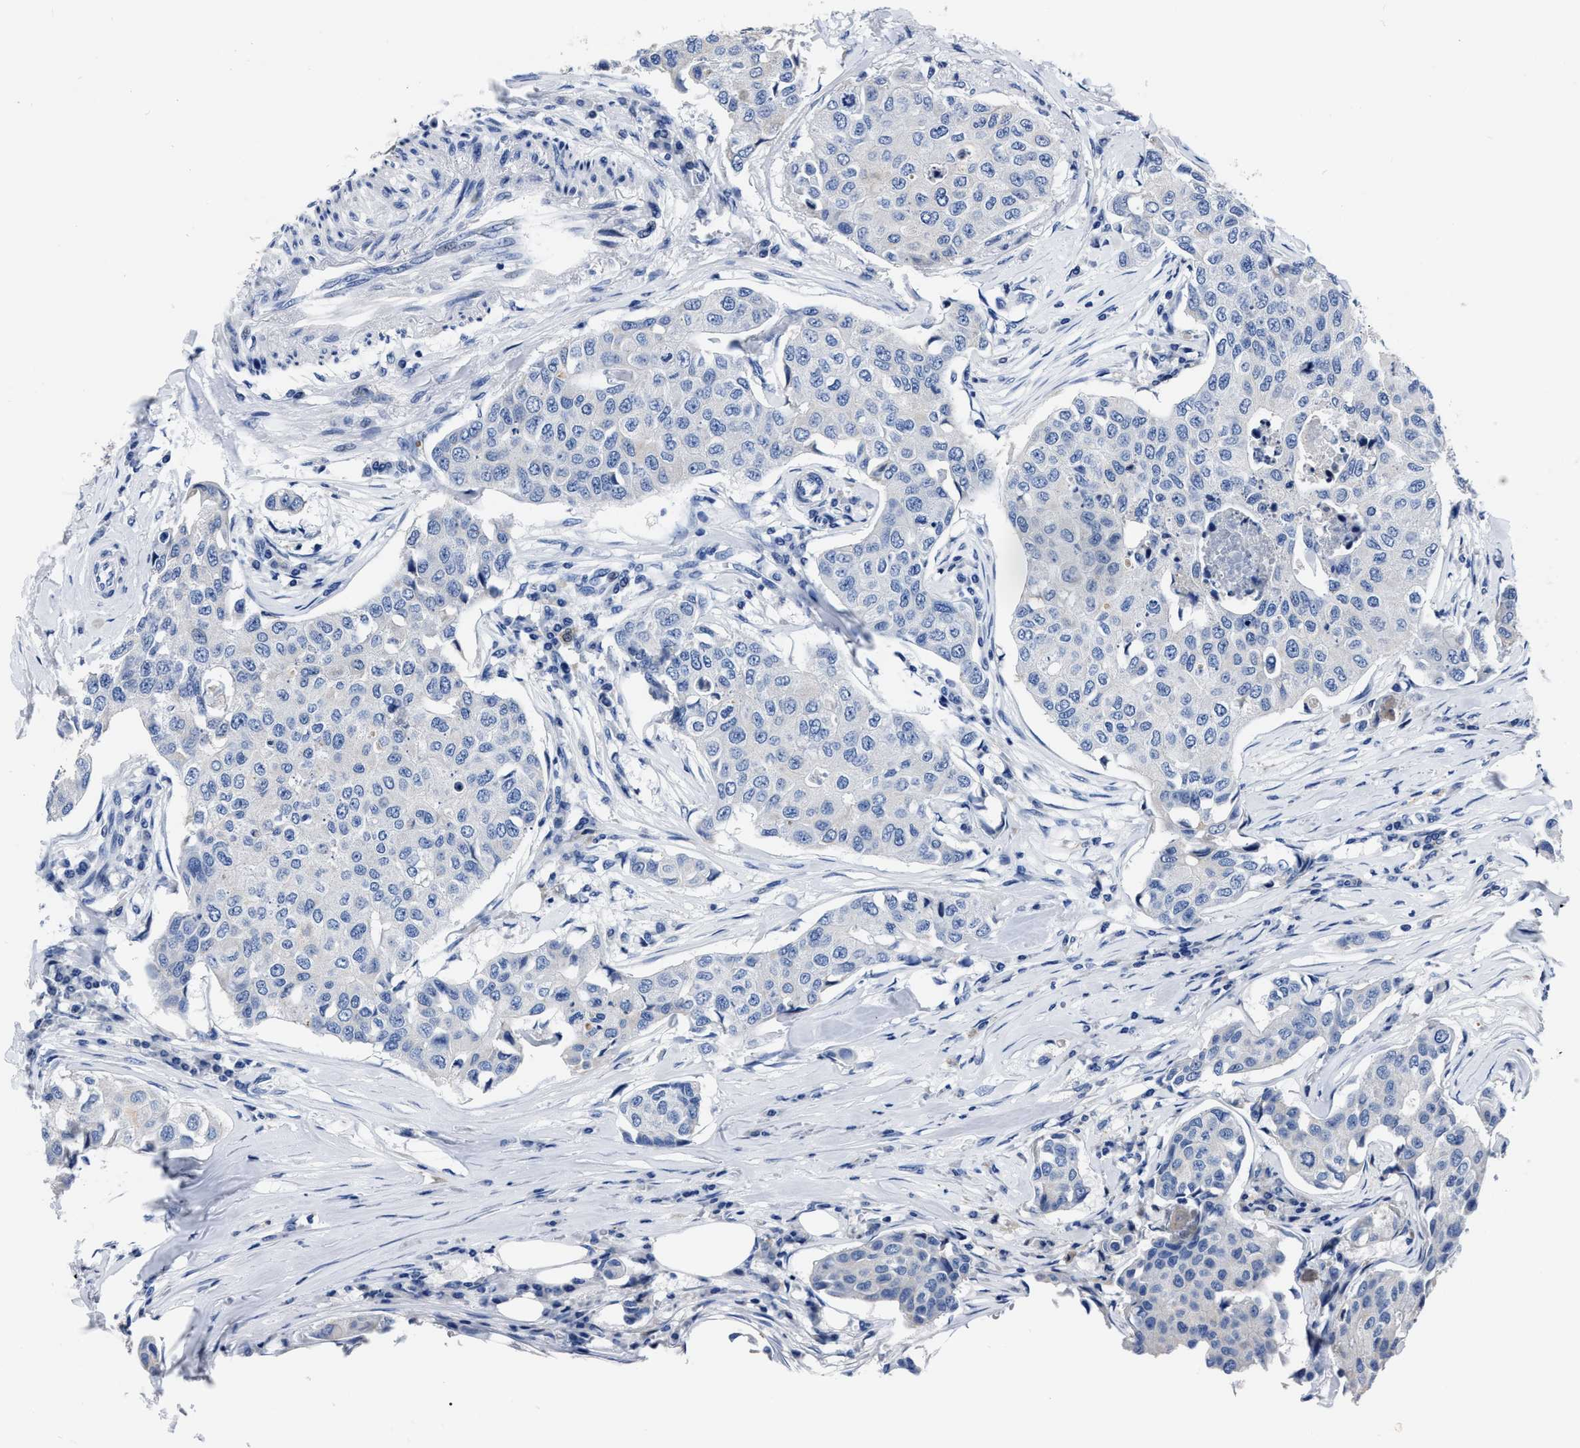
{"staining": {"intensity": "negative", "quantity": "none", "location": "none"}, "tissue": "breast cancer", "cell_type": "Tumor cells", "image_type": "cancer", "snomed": [{"axis": "morphology", "description": "Duct carcinoma"}, {"axis": "topography", "description": "Breast"}], "caption": "The histopathology image reveals no significant staining in tumor cells of breast infiltrating ductal carcinoma. (Immunohistochemistry, brightfield microscopy, high magnification).", "gene": "MOV10L1", "patient": {"sex": "female", "age": 80}}